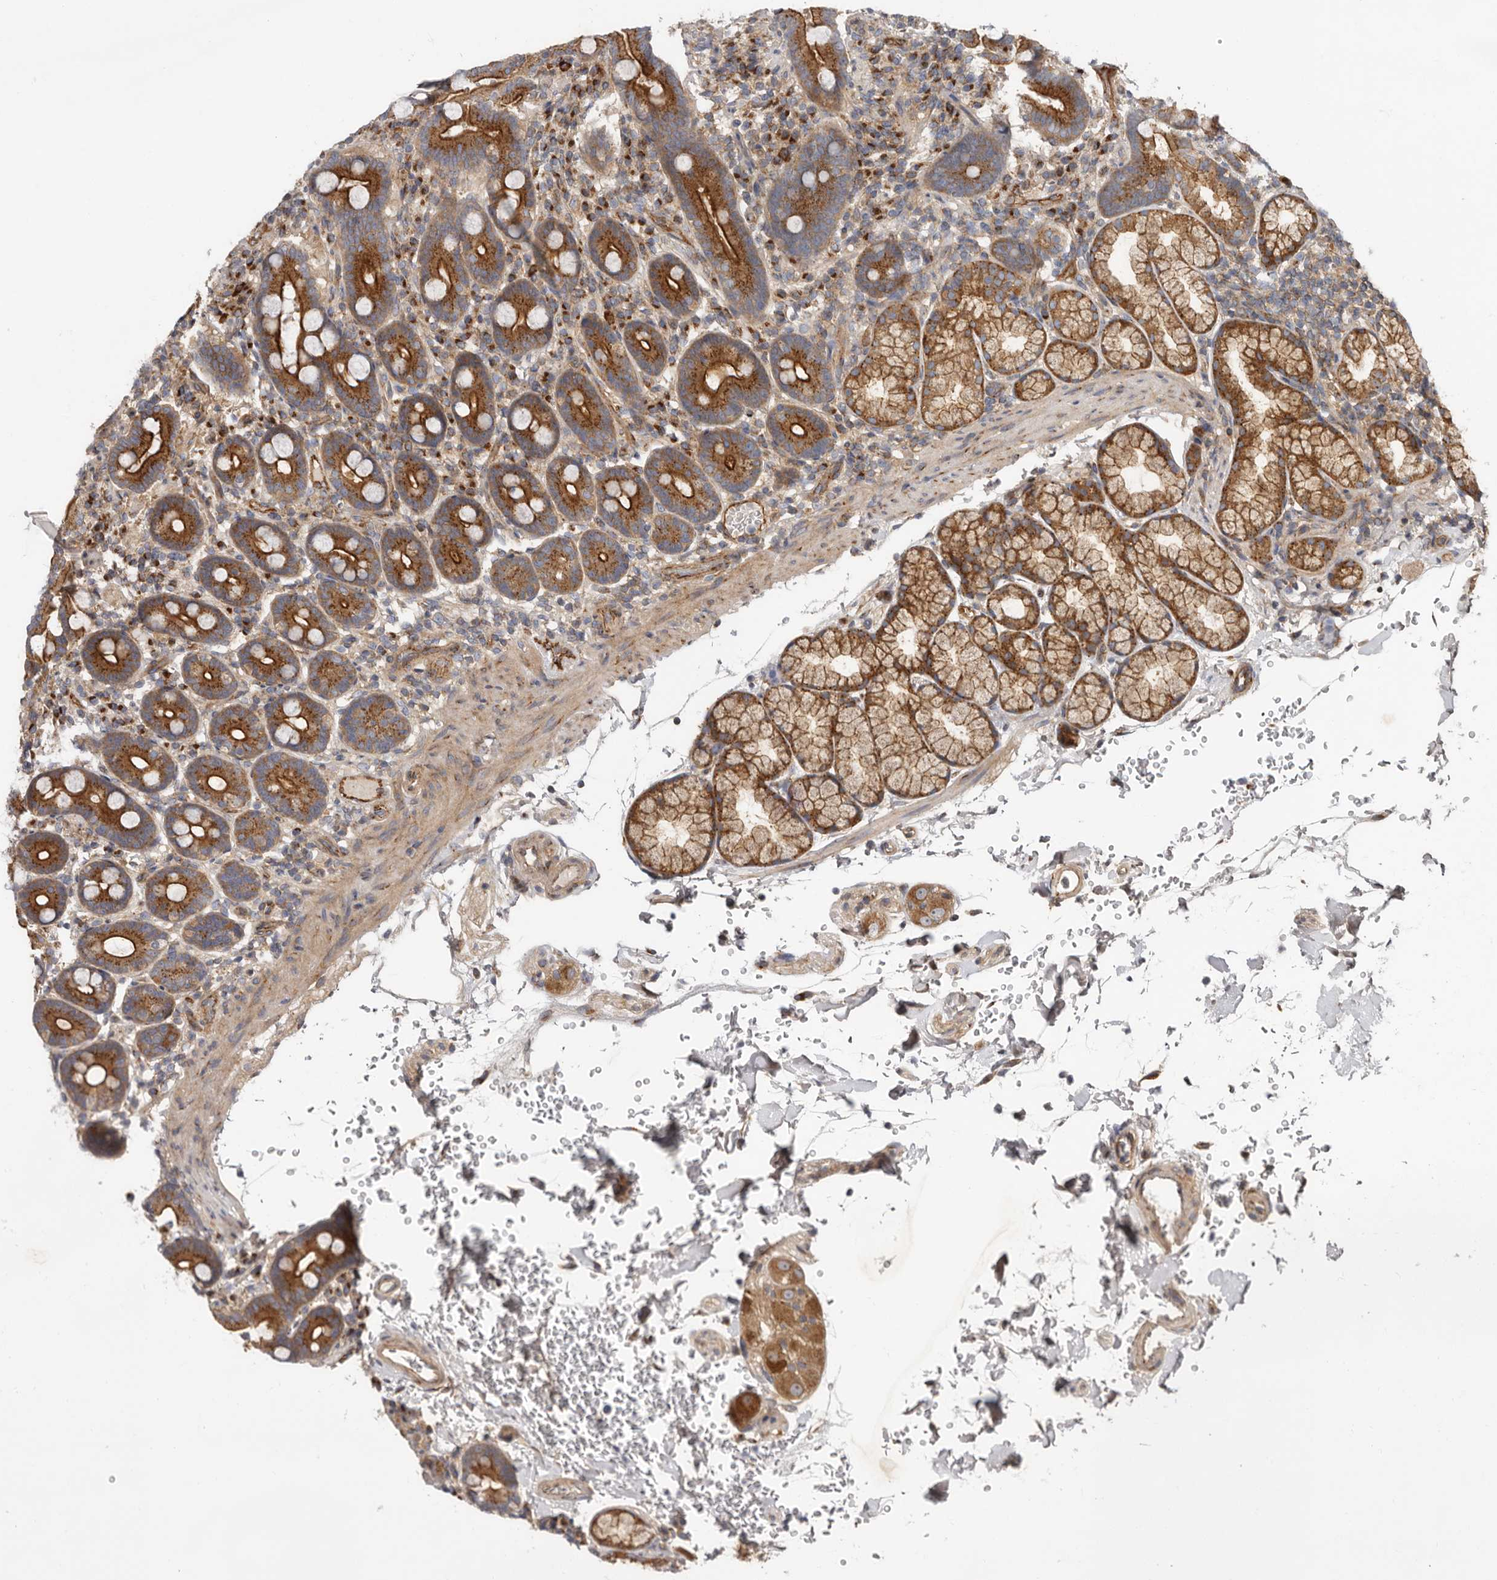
{"staining": {"intensity": "strong", "quantity": ">75%", "location": "cytoplasmic/membranous"}, "tissue": "duodenum", "cell_type": "Glandular cells", "image_type": "normal", "snomed": [{"axis": "morphology", "description": "Normal tissue, NOS"}, {"axis": "topography", "description": "Duodenum"}], "caption": "The photomicrograph shows a brown stain indicating the presence of a protein in the cytoplasmic/membranous of glandular cells in duodenum.", "gene": "LUZP1", "patient": {"sex": "male", "age": 54}}